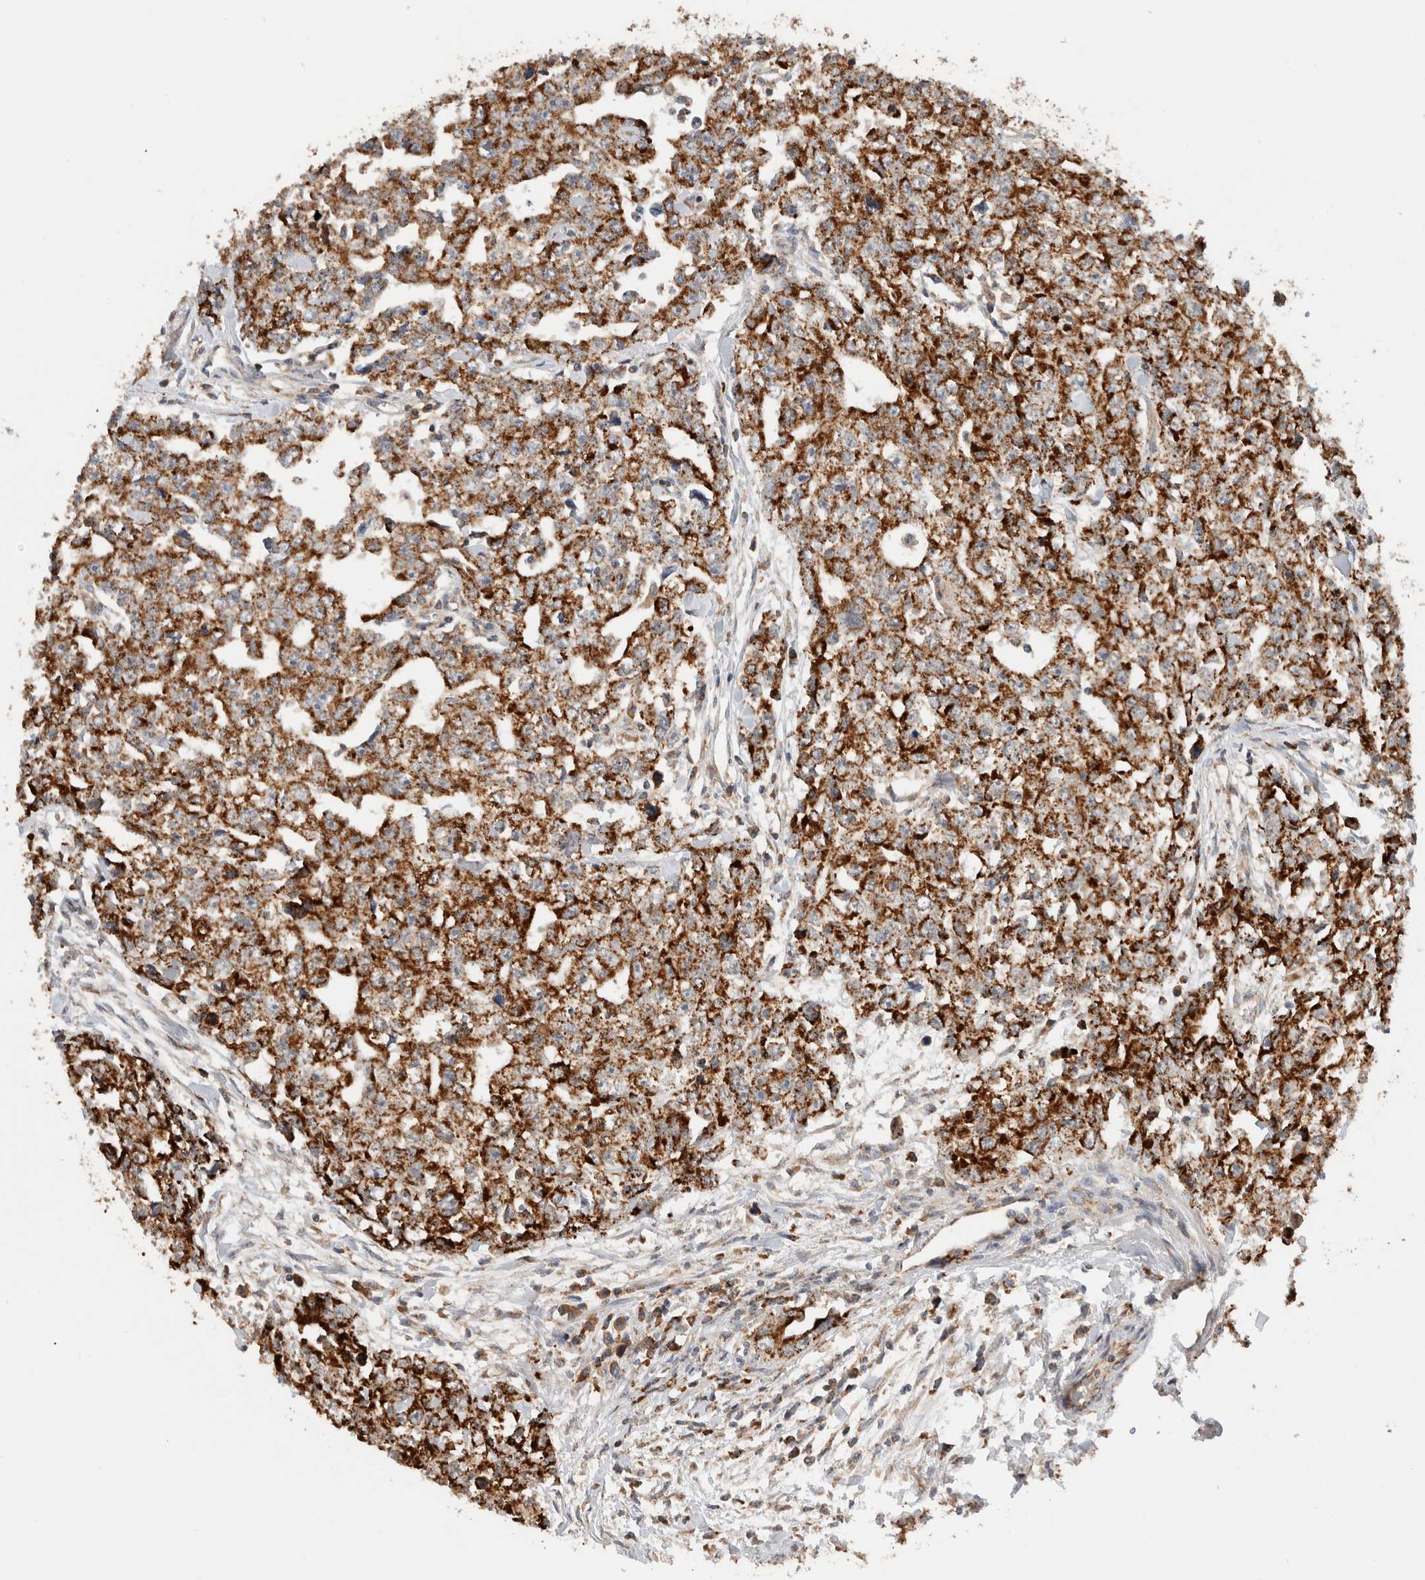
{"staining": {"intensity": "strong", "quantity": ">75%", "location": "cytoplasmic/membranous"}, "tissue": "testis cancer", "cell_type": "Tumor cells", "image_type": "cancer", "snomed": [{"axis": "morphology", "description": "Carcinoma, Embryonal, NOS"}, {"axis": "topography", "description": "Testis"}], "caption": "This micrograph exhibits IHC staining of human testis embryonal carcinoma, with high strong cytoplasmic/membranous positivity in about >75% of tumor cells.", "gene": "AMPD1", "patient": {"sex": "male", "age": 28}}